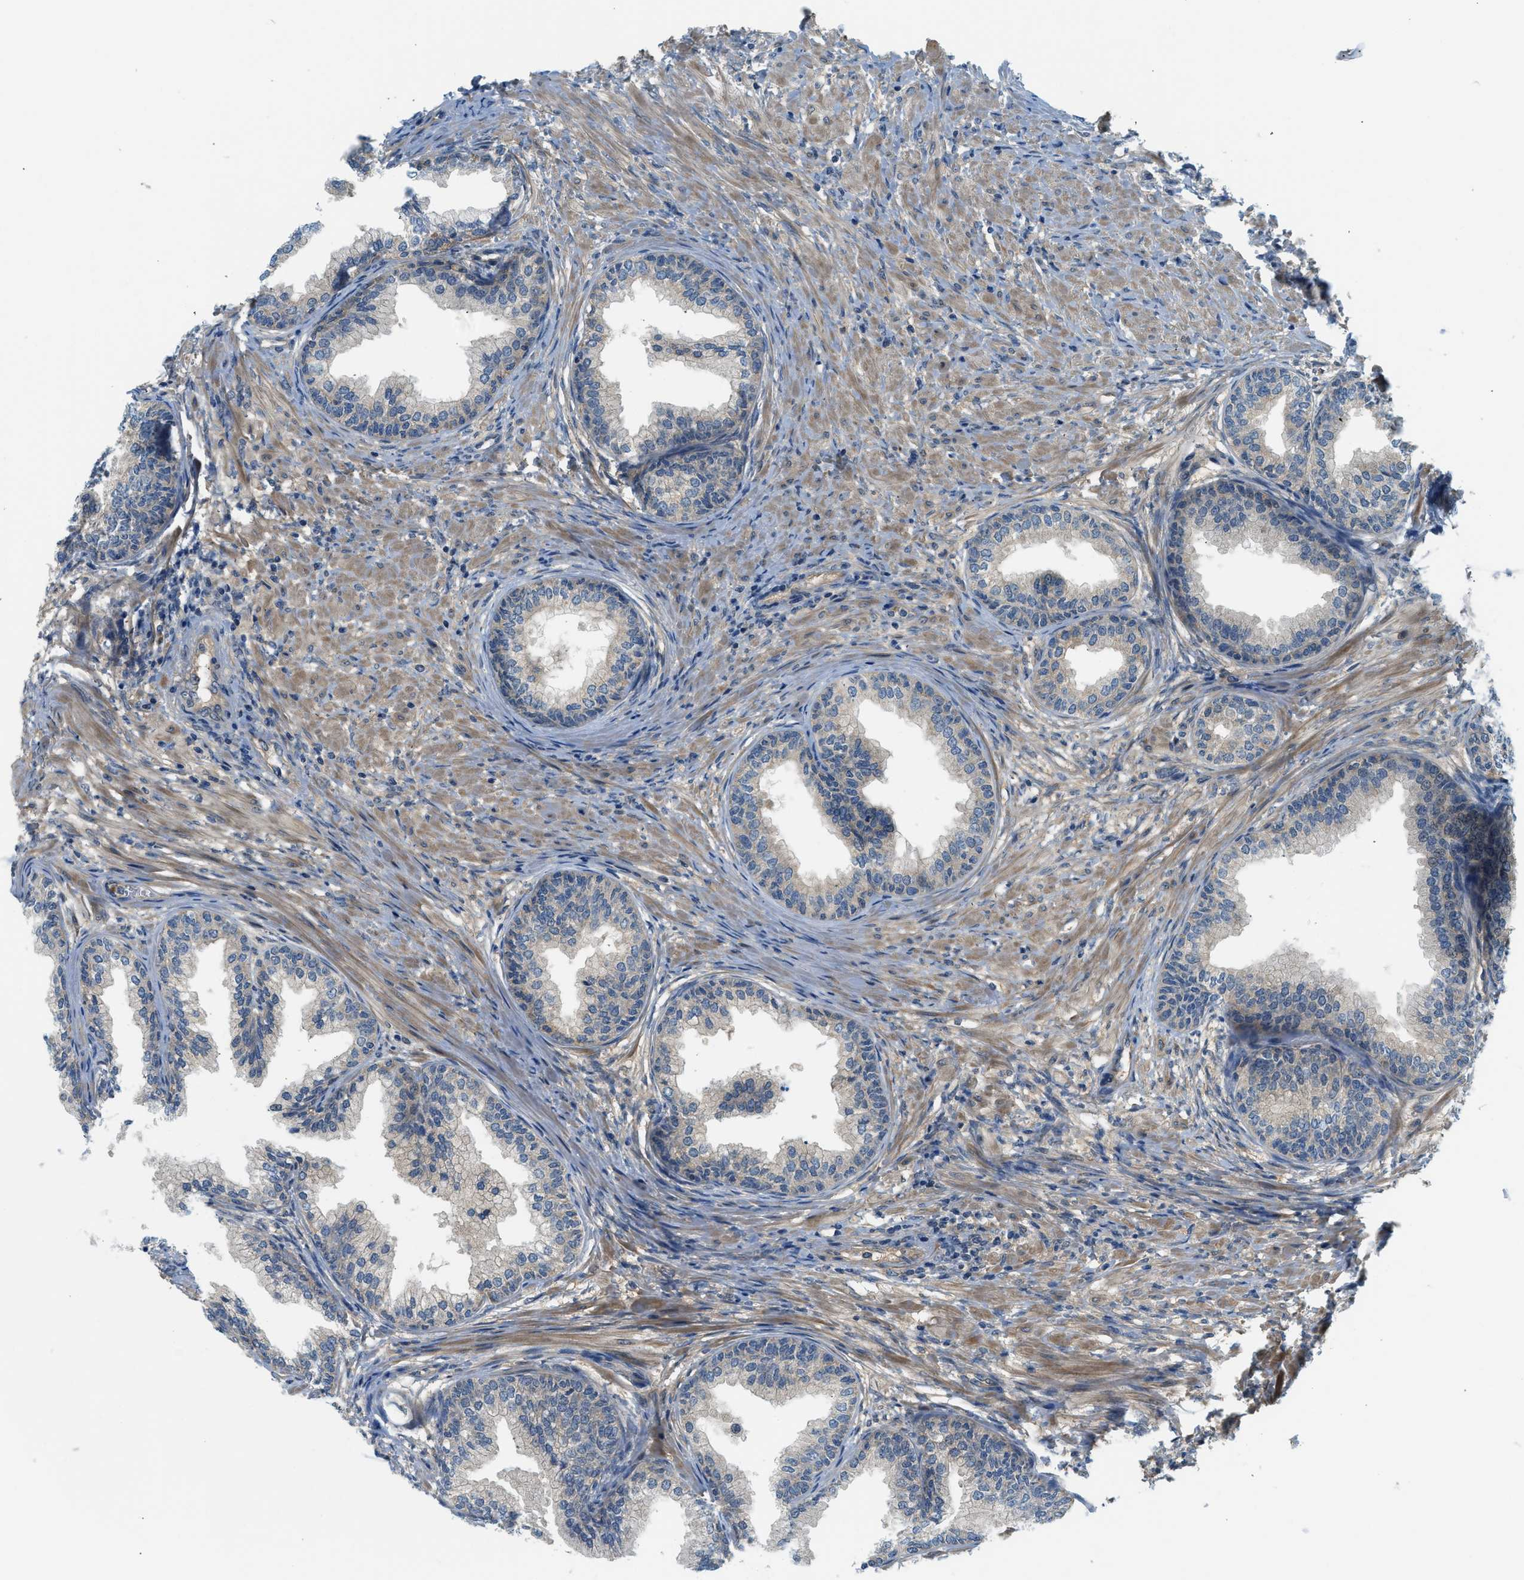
{"staining": {"intensity": "weak", "quantity": "<25%", "location": "cytoplasmic/membranous"}, "tissue": "prostate", "cell_type": "Glandular cells", "image_type": "normal", "snomed": [{"axis": "morphology", "description": "Normal tissue, NOS"}, {"axis": "topography", "description": "Prostate"}], "caption": "DAB immunohistochemical staining of unremarkable human prostate reveals no significant expression in glandular cells.", "gene": "KCNK1", "patient": {"sex": "male", "age": 76}}